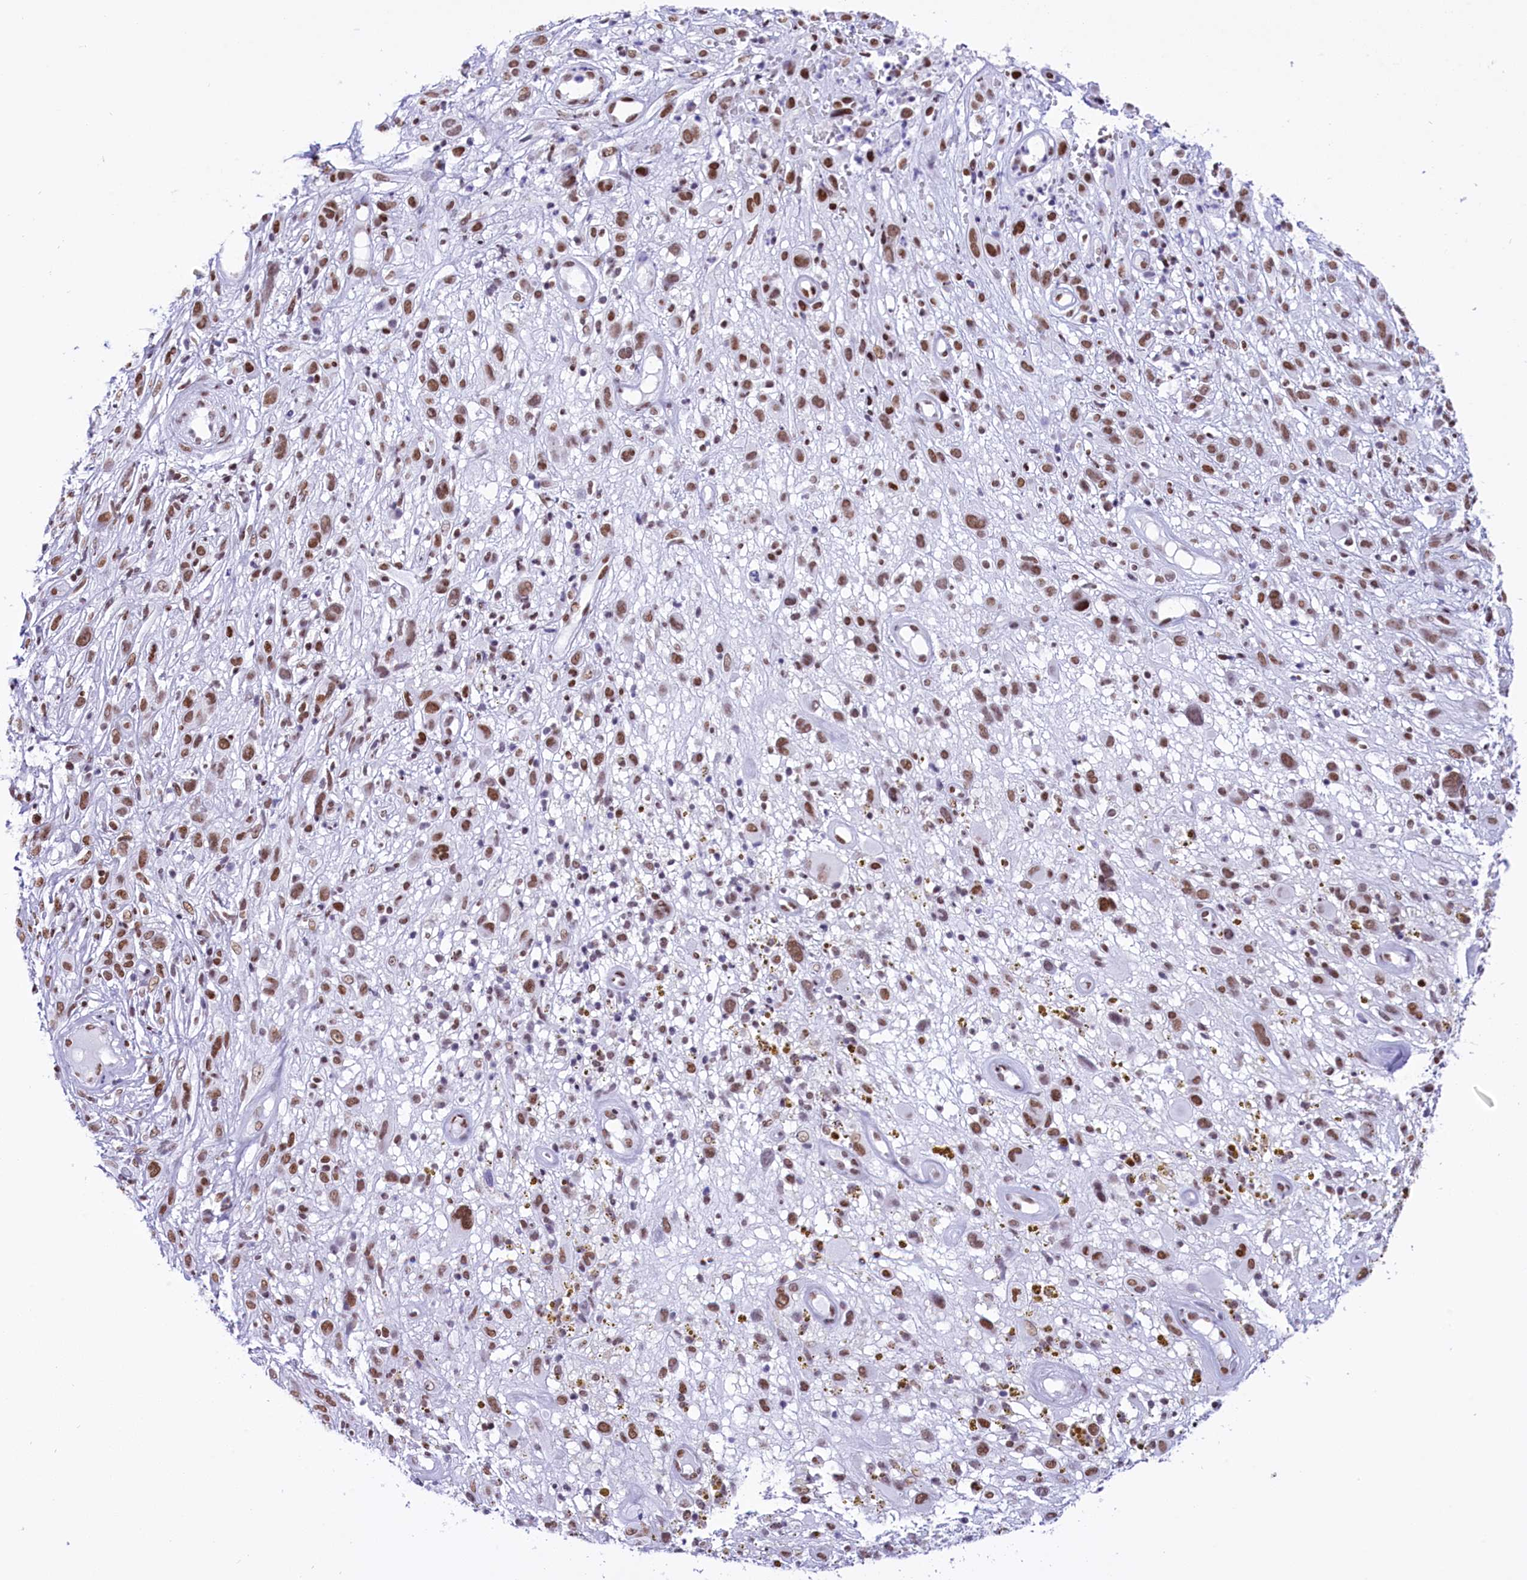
{"staining": {"intensity": "moderate", "quantity": ">75%", "location": "nuclear"}, "tissue": "melanoma", "cell_type": "Tumor cells", "image_type": "cancer", "snomed": [{"axis": "morphology", "description": "Malignant melanoma, NOS"}, {"axis": "topography", "description": "Skin of trunk"}], "caption": "Malignant melanoma stained with IHC displays moderate nuclear positivity in approximately >75% of tumor cells. (IHC, brightfield microscopy, high magnification).", "gene": "RPS6KB1", "patient": {"sex": "male", "age": 71}}